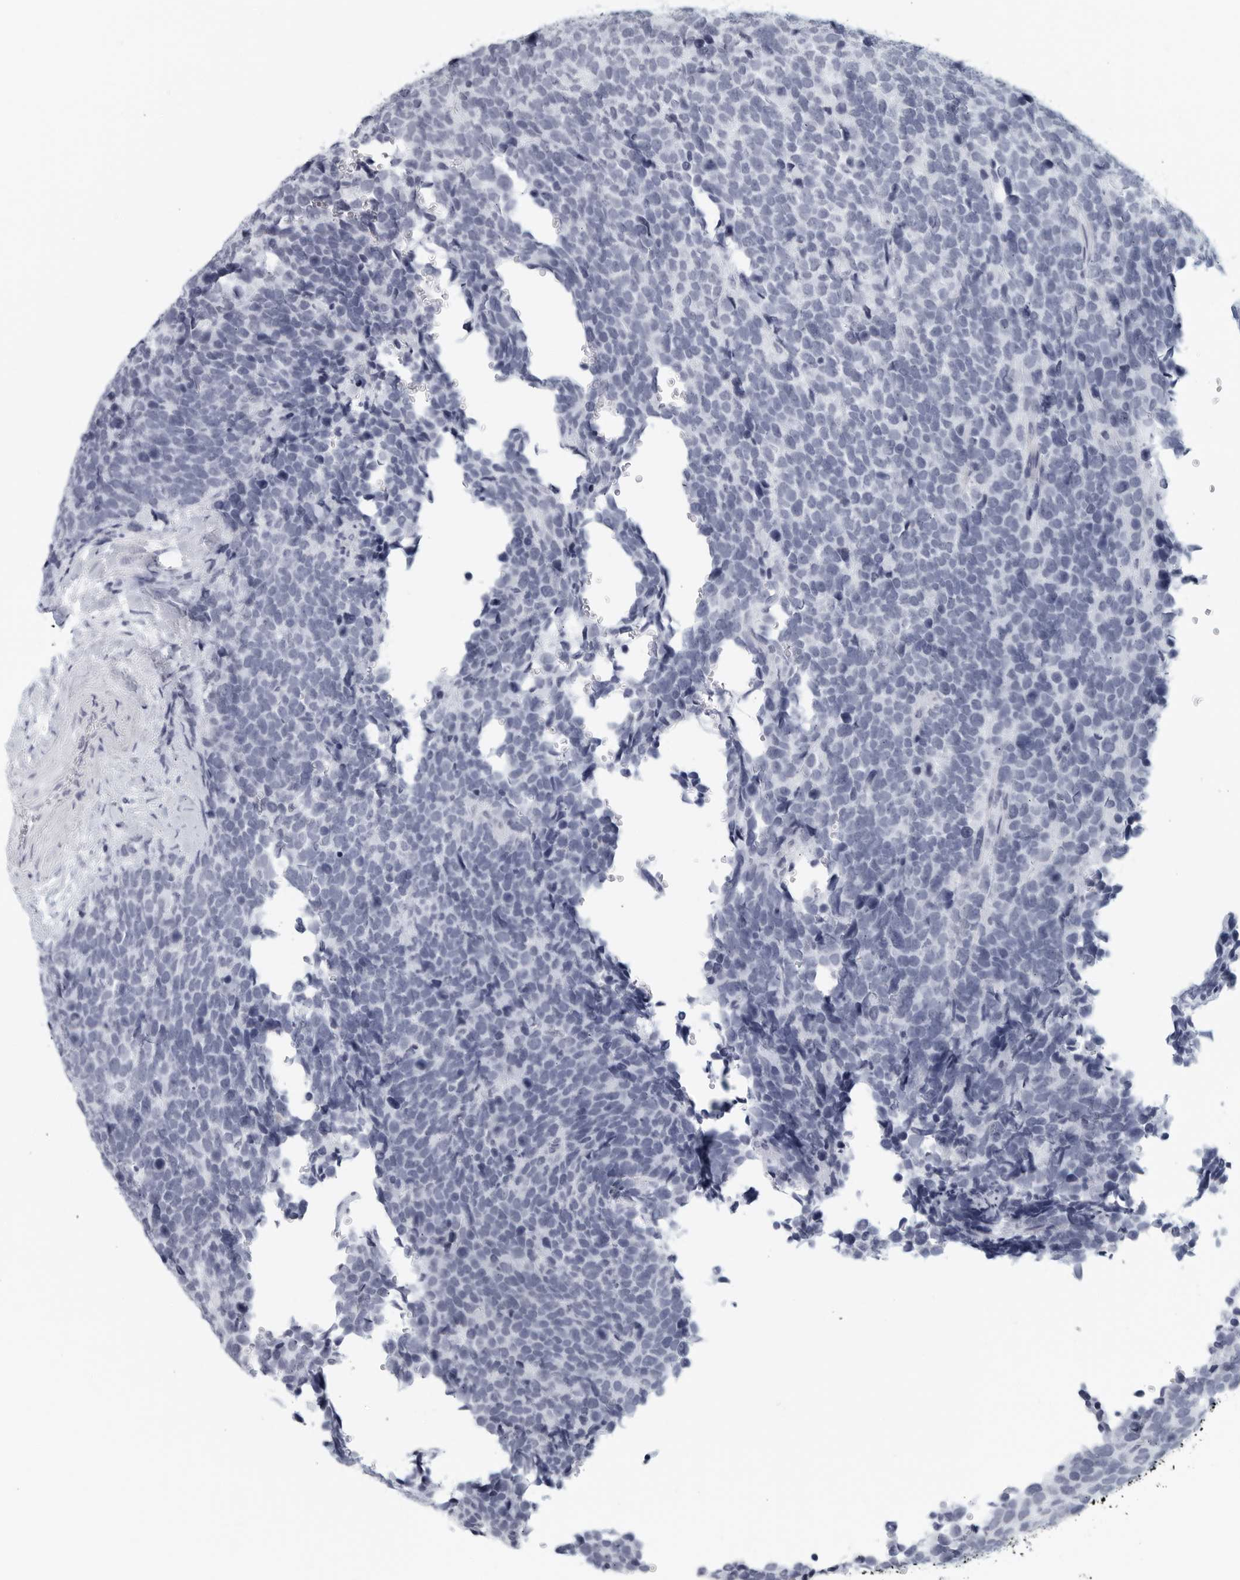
{"staining": {"intensity": "negative", "quantity": "none", "location": "none"}, "tissue": "urothelial cancer", "cell_type": "Tumor cells", "image_type": "cancer", "snomed": [{"axis": "morphology", "description": "Urothelial carcinoma, High grade"}, {"axis": "topography", "description": "Urinary bladder"}], "caption": "This is a image of IHC staining of urothelial cancer, which shows no expression in tumor cells. (Immunohistochemistry (ihc), brightfield microscopy, high magnification).", "gene": "KLK7", "patient": {"sex": "female", "age": 82}}